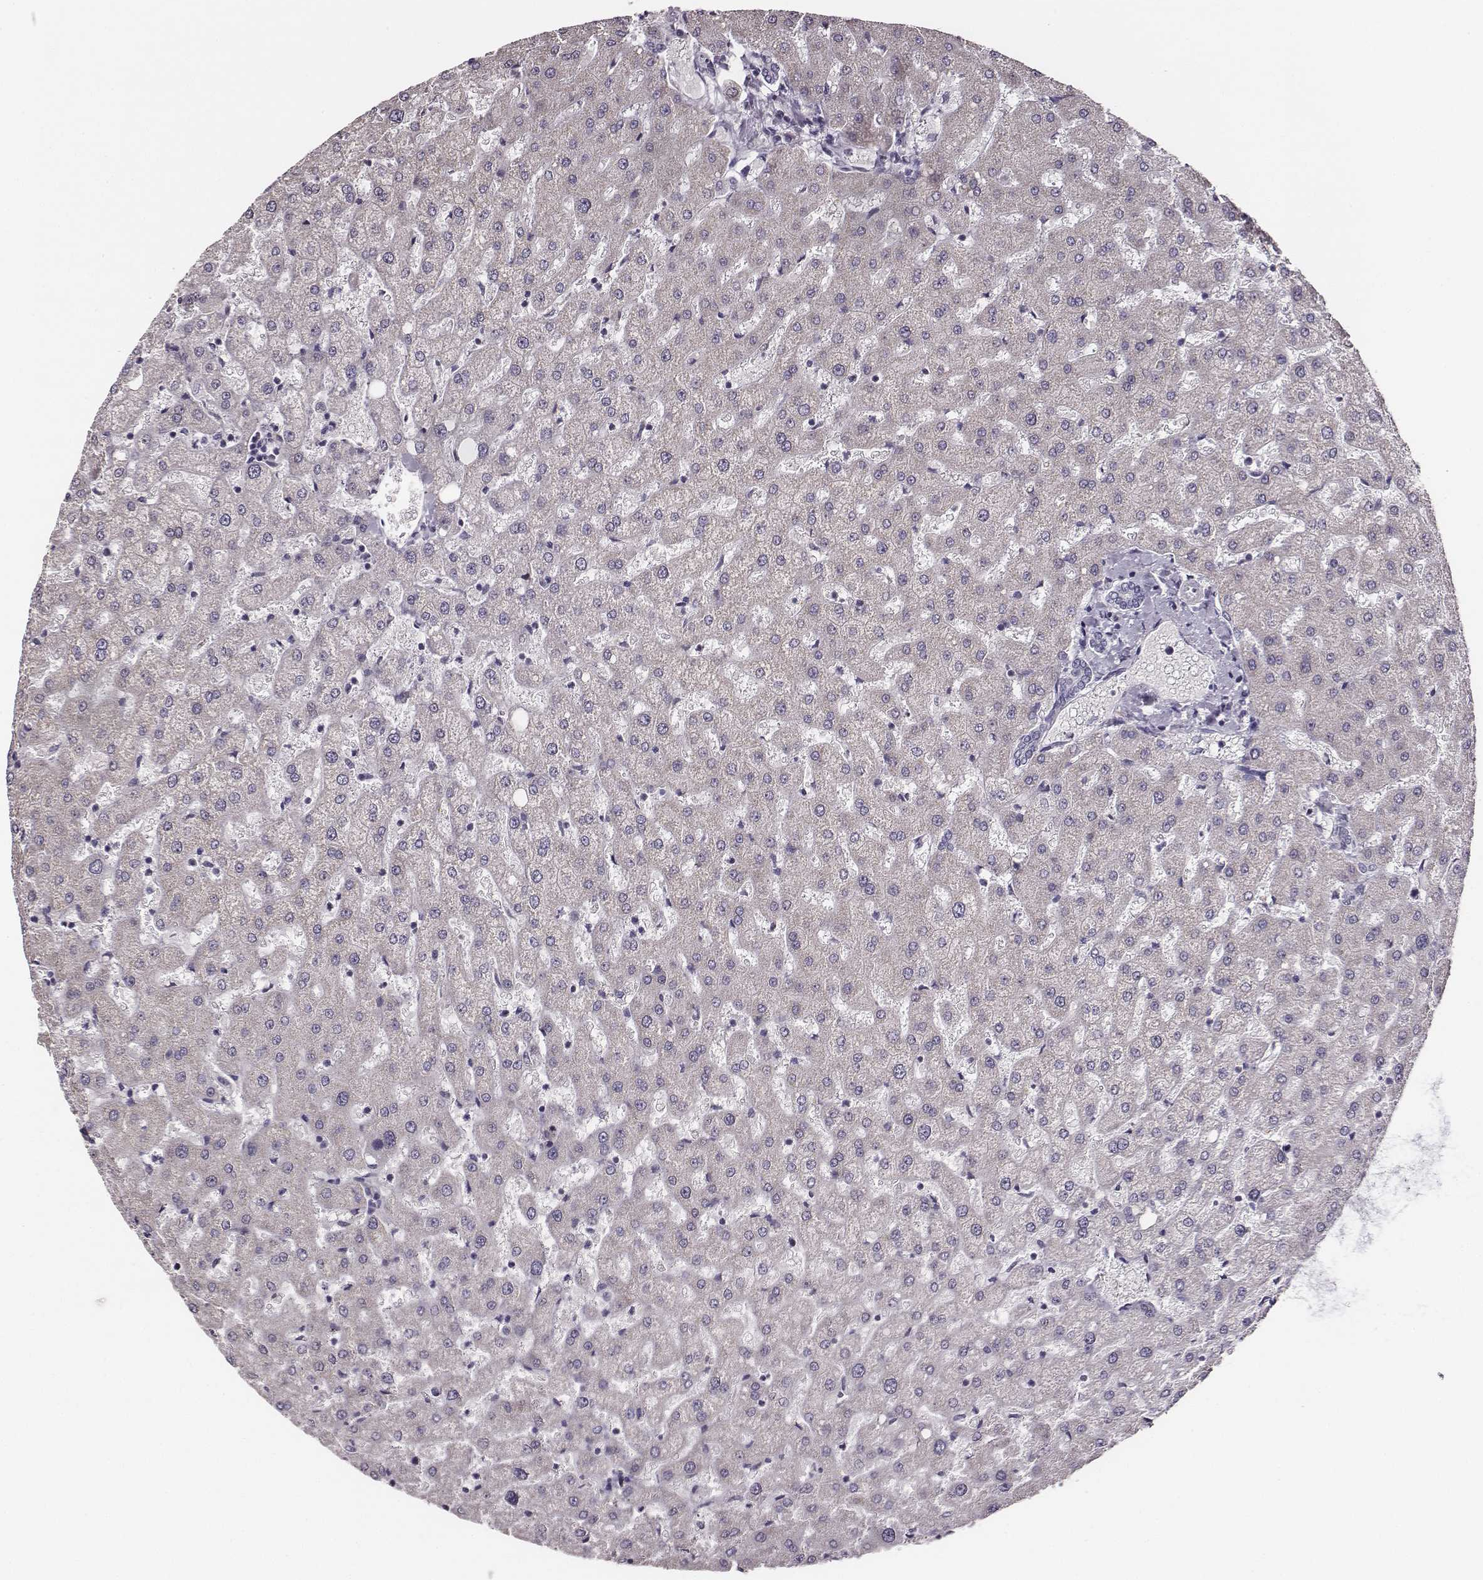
{"staining": {"intensity": "negative", "quantity": "none", "location": "none"}, "tissue": "liver", "cell_type": "Cholangiocytes", "image_type": "normal", "snomed": [{"axis": "morphology", "description": "Normal tissue, NOS"}, {"axis": "topography", "description": "Liver"}], "caption": "The image displays no significant positivity in cholangiocytes of liver. (Immunohistochemistry, brightfield microscopy, high magnification).", "gene": "UBL4B", "patient": {"sex": "female", "age": 50}}